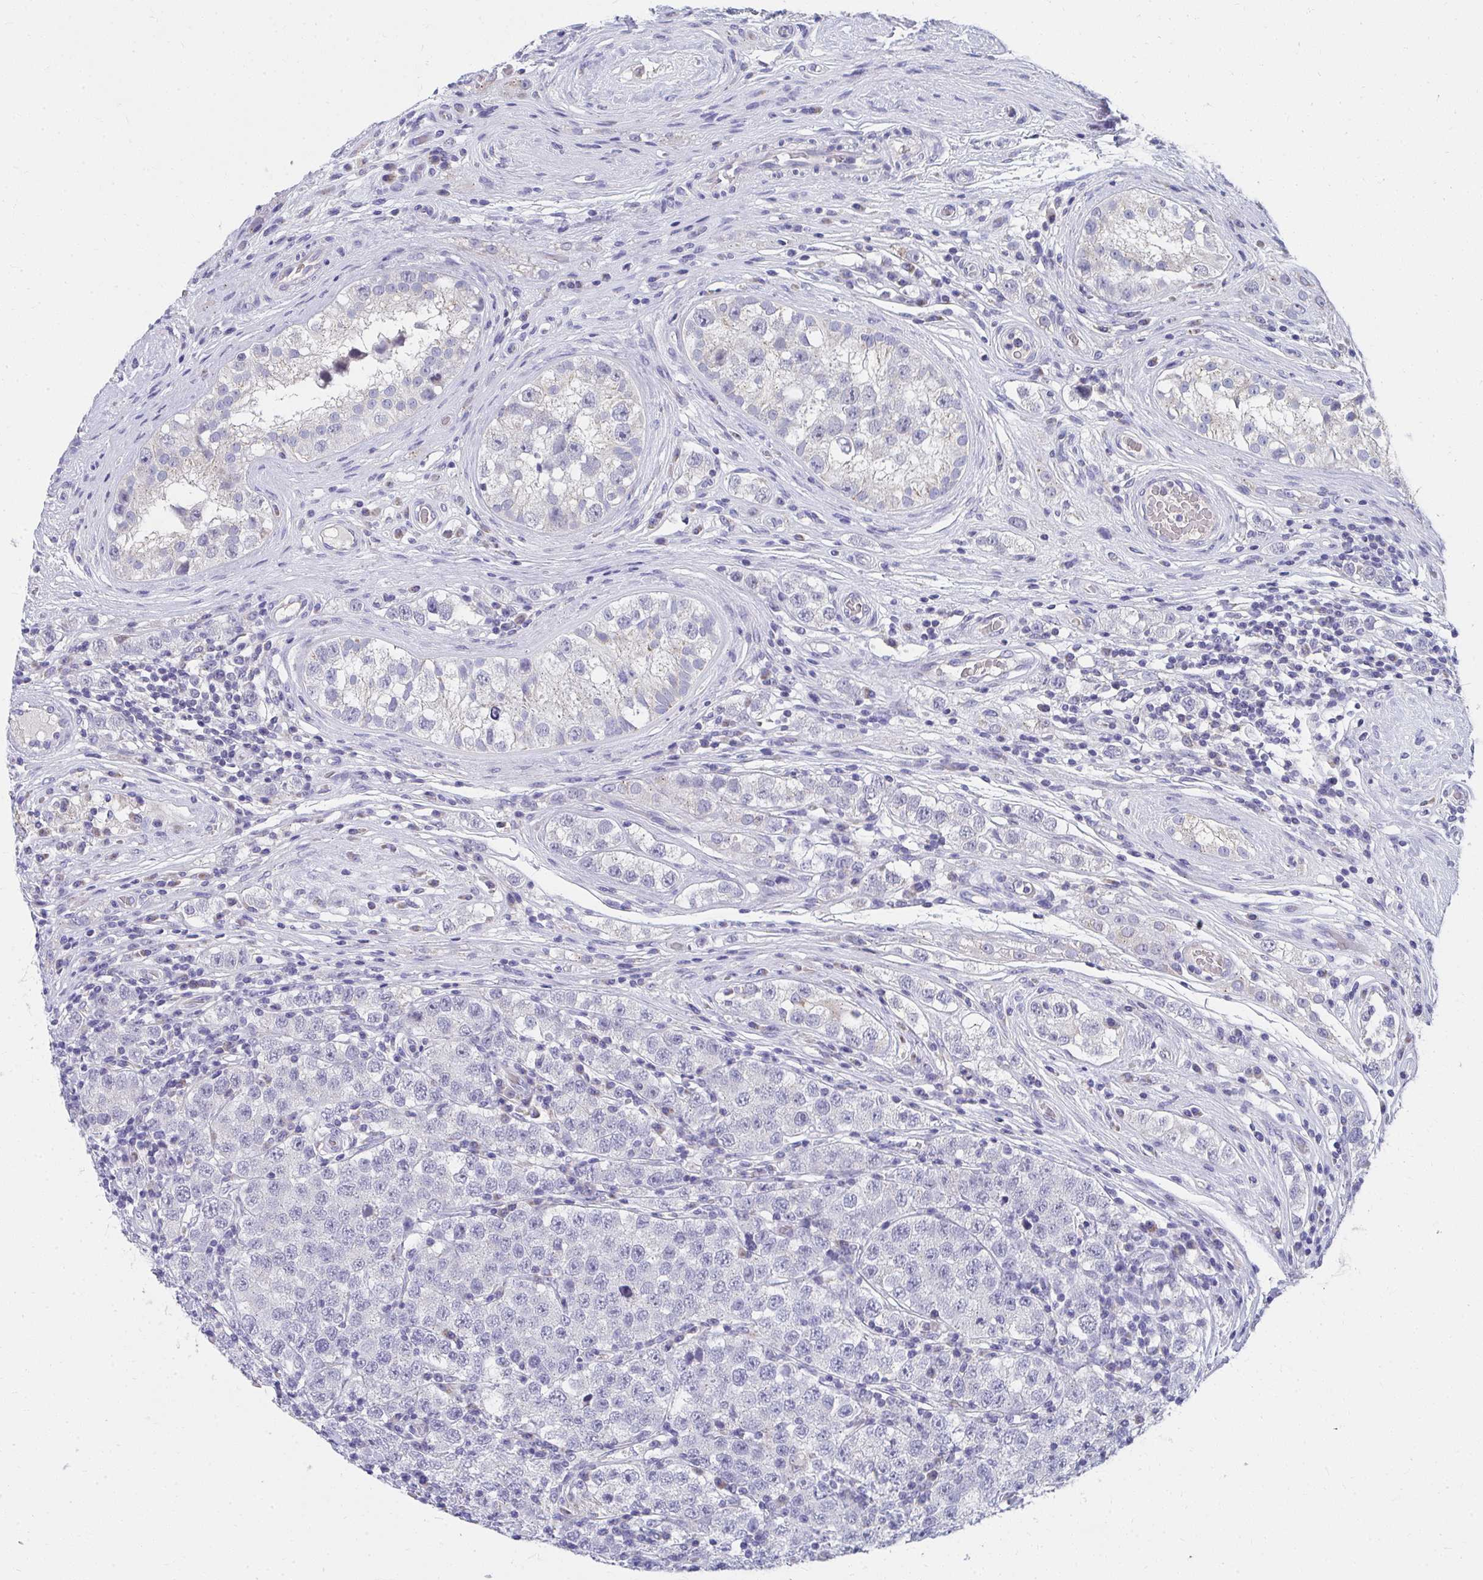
{"staining": {"intensity": "negative", "quantity": "none", "location": "none"}, "tissue": "testis cancer", "cell_type": "Tumor cells", "image_type": "cancer", "snomed": [{"axis": "morphology", "description": "Seminoma, NOS"}, {"axis": "topography", "description": "Testis"}], "caption": "This histopathology image is of seminoma (testis) stained with IHC to label a protein in brown with the nuclei are counter-stained blue. There is no positivity in tumor cells. (Stains: DAB (3,3'-diaminobenzidine) IHC with hematoxylin counter stain, Microscopy: brightfield microscopy at high magnification).", "gene": "TMPRSS2", "patient": {"sex": "male", "age": 34}}